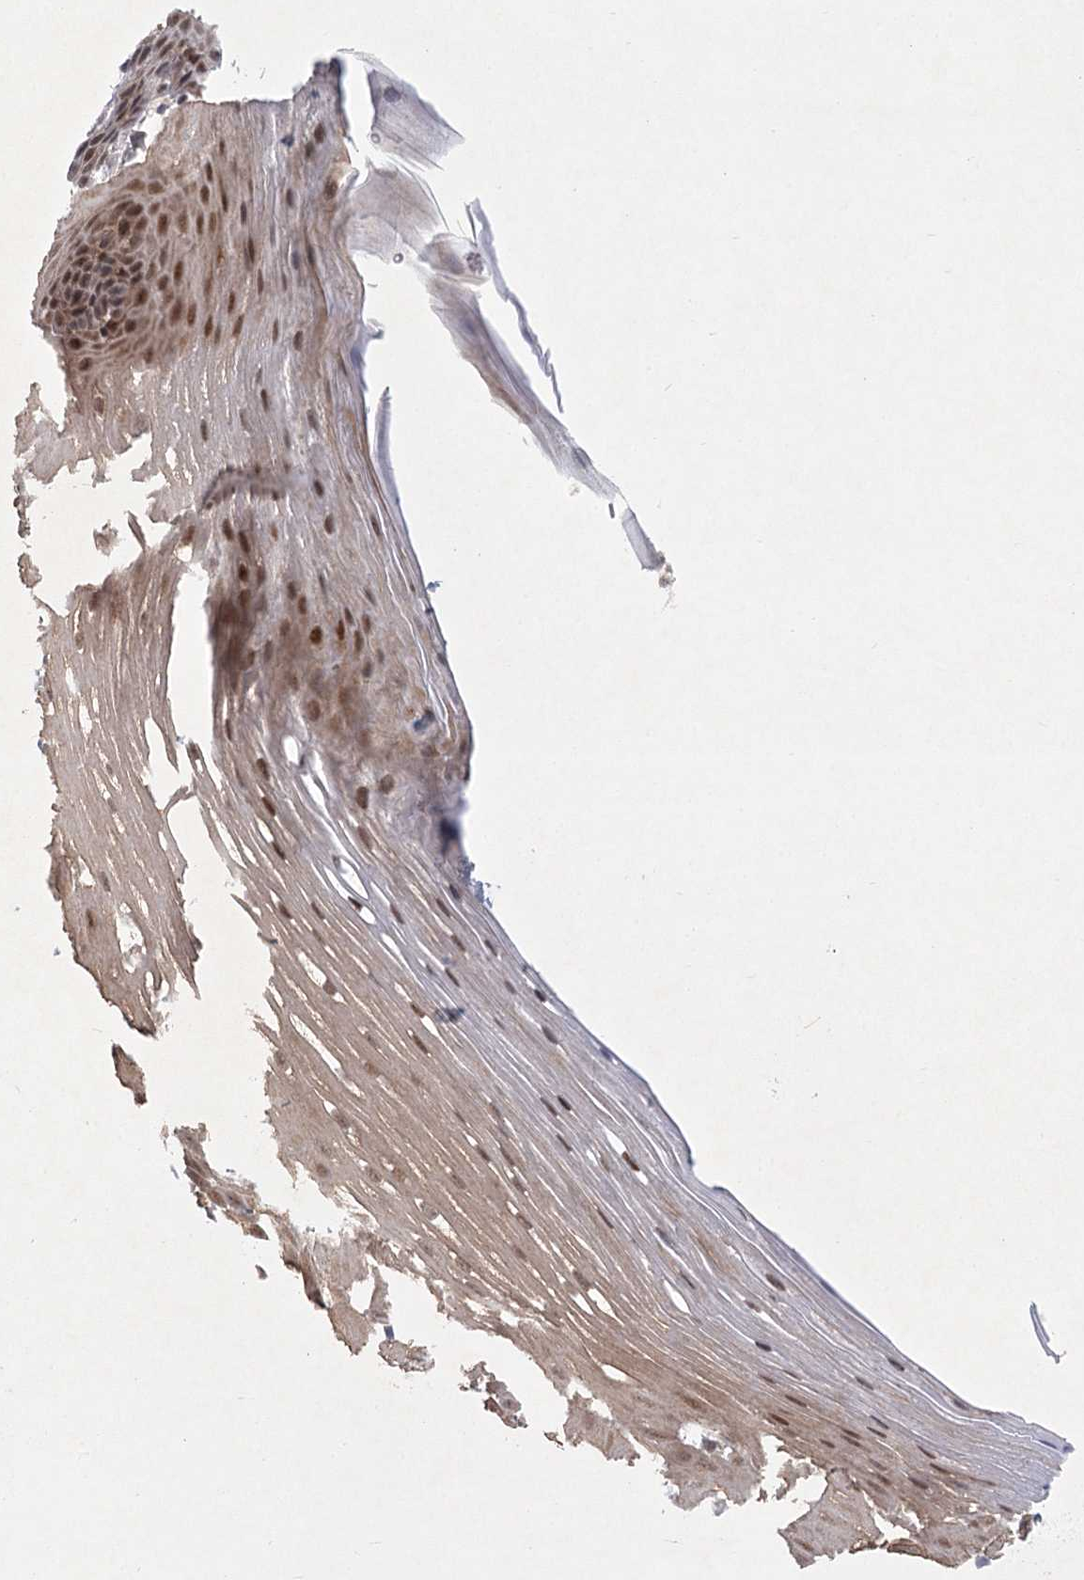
{"staining": {"intensity": "moderate", "quantity": ">75%", "location": "cytoplasmic/membranous,nuclear"}, "tissue": "esophagus", "cell_type": "Squamous epithelial cells", "image_type": "normal", "snomed": [{"axis": "morphology", "description": "Normal tissue, NOS"}, {"axis": "topography", "description": "Esophagus"}], "caption": "Protein expression analysis of unremarkable esophagus reveals moderate cytoplasmic/membranous,nuclear expression in approximately >75% of squamous epithelial cells. (DAB IHC, brown staining for protein, blue staining for nuclei).", "gene": "CIB4", "patient": {"sex": "male", "age": 62}}